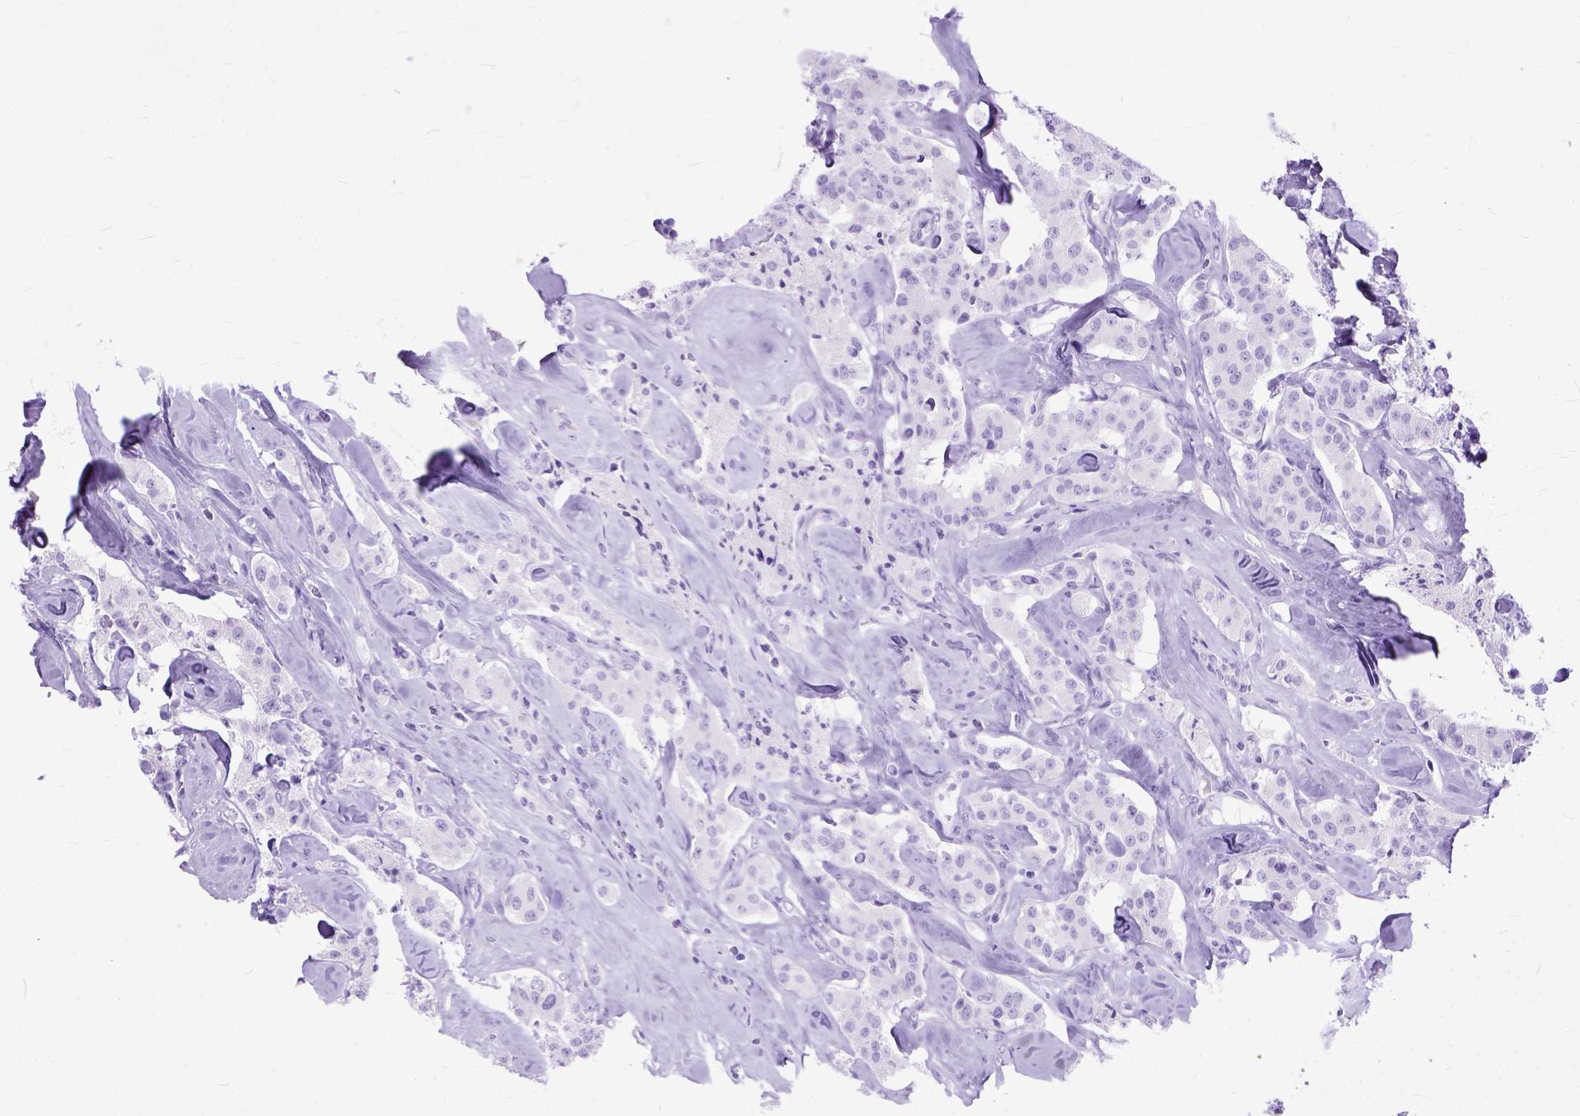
{"staining": {"intensity": "negative", "quantity": "none", "location": "none"}, "tissue": "carcinoid", "cell_type": "Tumor cells", "image_type": "cancer", "snomed": [{"axis": "morphology", "description": "Carcinoid, malignant, NOS"}, {"axis": "topography", "description": "Pancreas"}], "caption": "IHC of carcinoid displays no staining in tumor cells.", "gene": "GNGT1", "patient": {"sex": "male", "age": 41}}